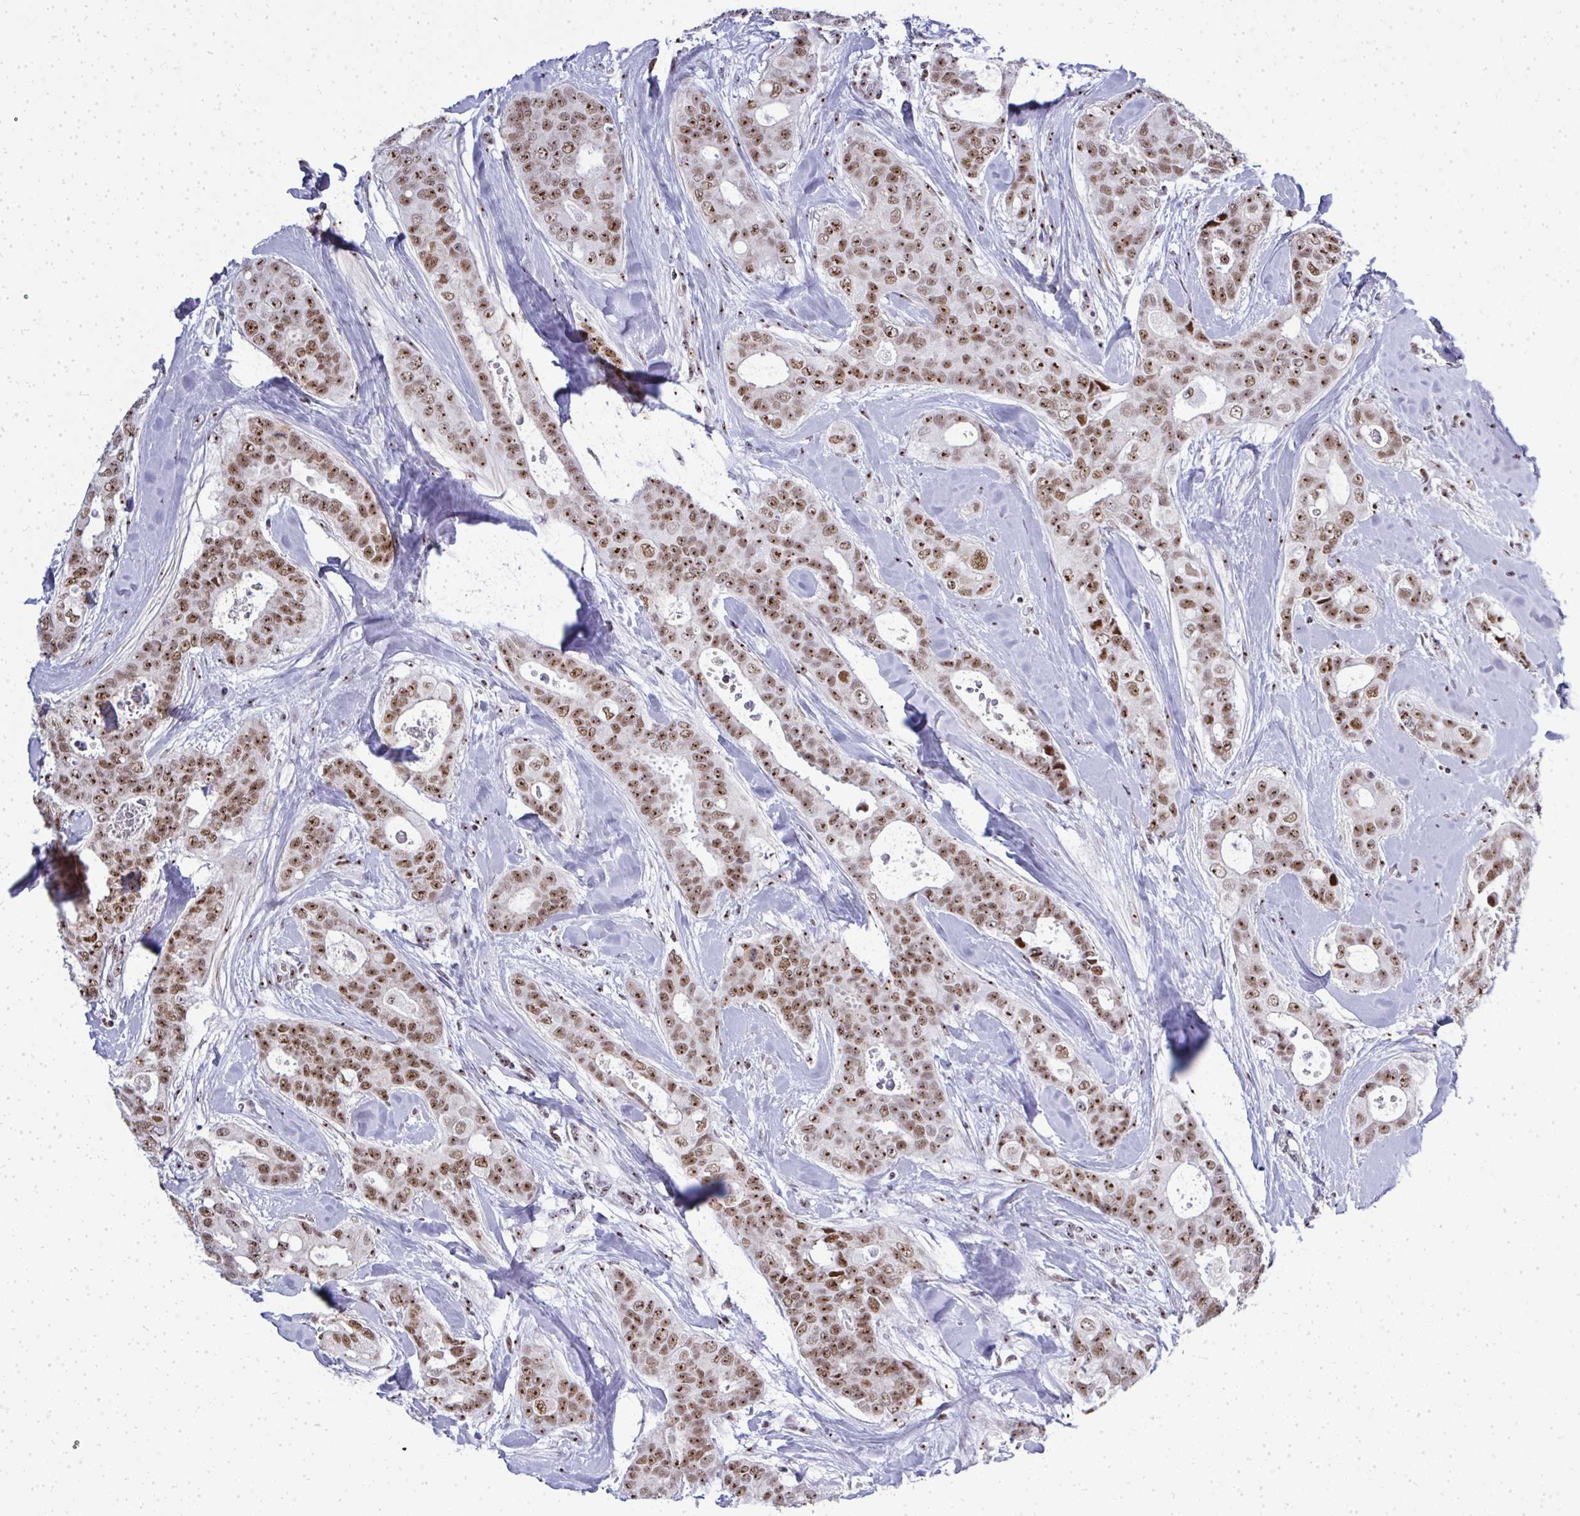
{"staining": {"intensity": "moderate", "quantity": ">75%", "location": "nuclear"}, "tissue": "breast cancer", "cell_type": "Tumor cells", "image_type": "cancer", "snomed": [{"axis": "morphology", "description": "Duct carcinoma"}, {"axis": "topography", "description": "Breast"}], "caption": "Immunohistochemical staining of human breast cancer displays medium levels of moderate nuclear protein expression in approximately >75% of tumor cells. The staining was performed using DAB to visualize the protein expression in brown, while the nuclei were stained in blue with hematoxylin (Magnification: 20x).", "gene": "SIRT7", "patient": {"sex": "female", "age": 45}}